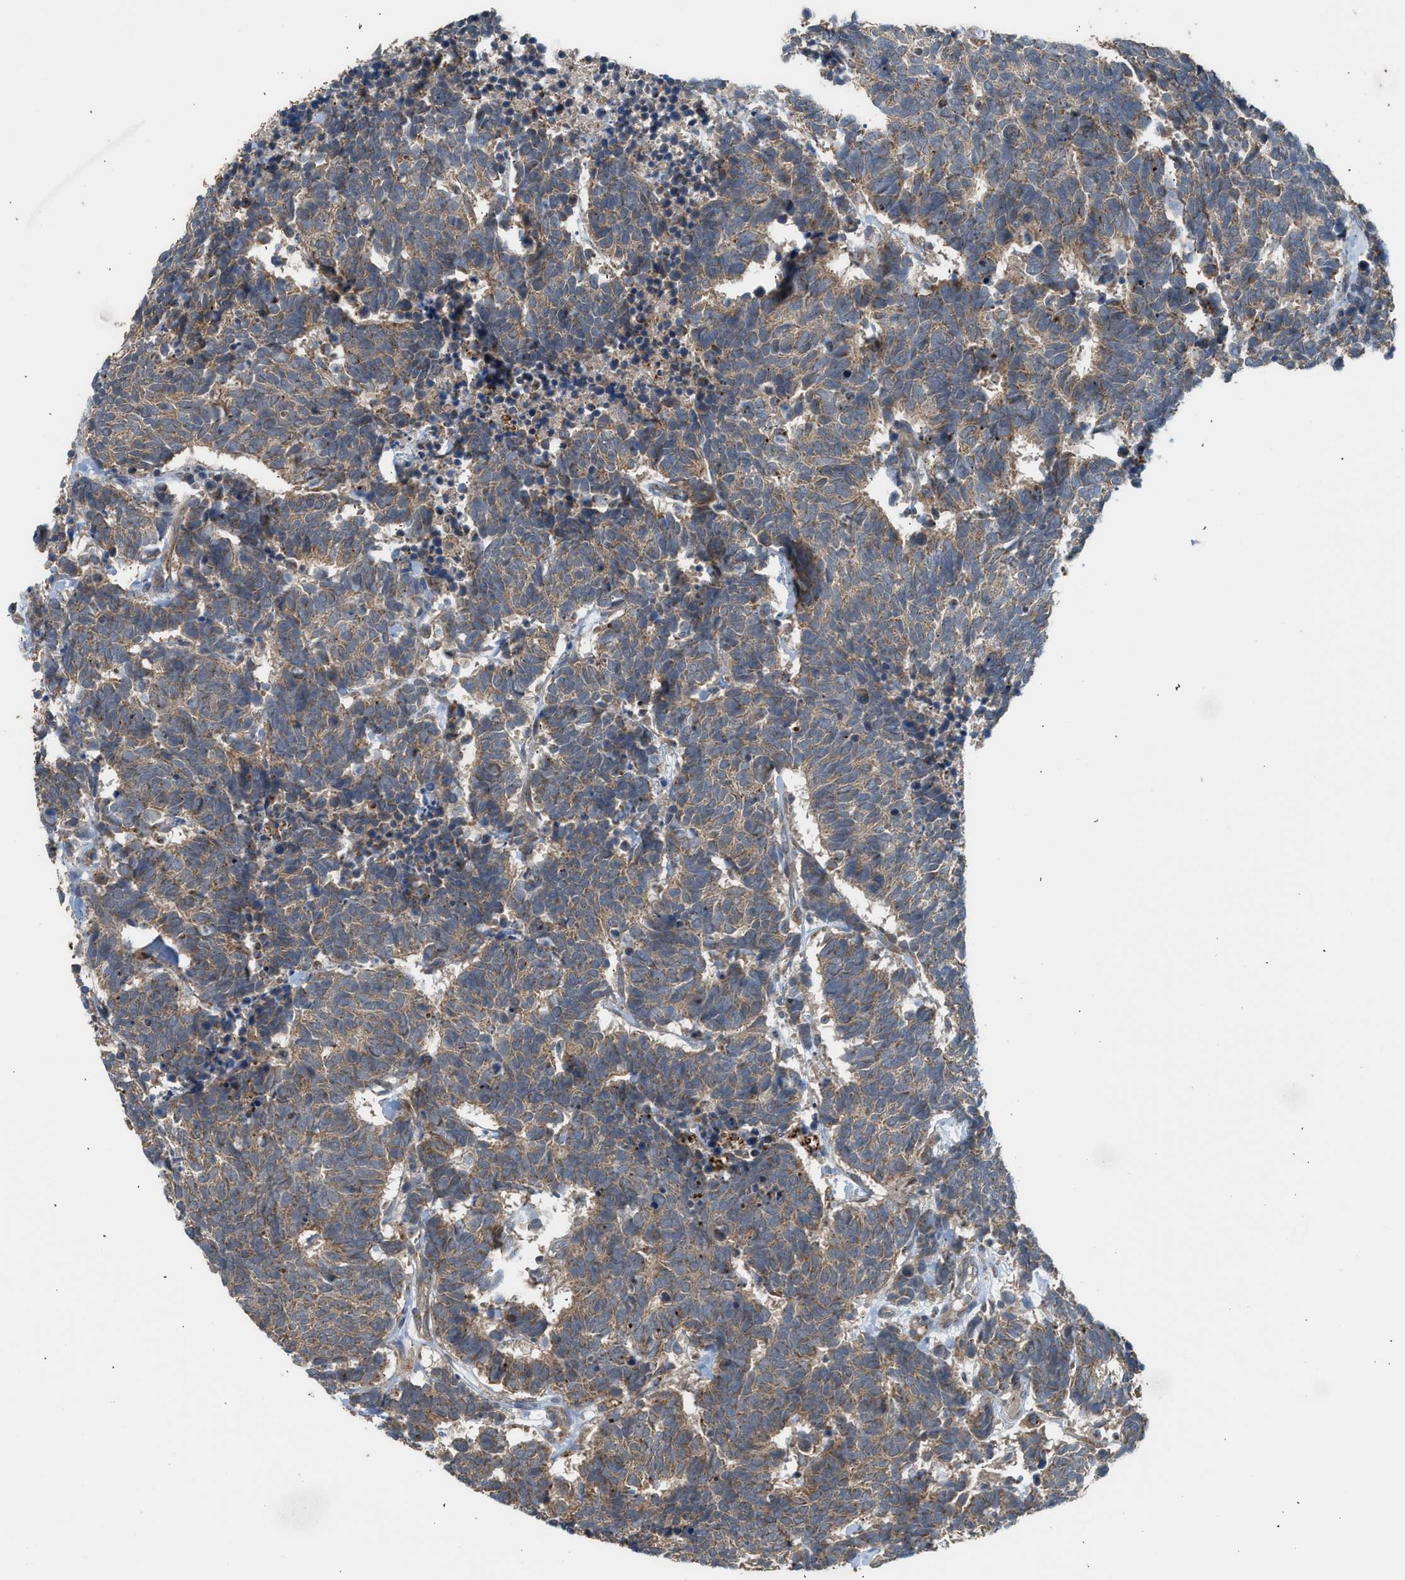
{"staining": {"intensity": "moderate", "quantity": ">75%", "location": "cytoplasmic/membranous"}, "tissue": "carcinoid", "cell_type": "Tumor cells", "image_type": "cancer", "snomed": [{"axis": "morphology", "description": "Carcinoma, NOS"}, {"axis": "morphology", "description": "Carcinoid, malignant, NOS"}, {"axis": "topography", "description": "Urinary bladder"}], "caption": "DAB (3,3'-diaminobenzidine) immunohistochemical staining of human carcinoid displays moderate cytoplasmic/membranous protein staining in about >75% of tumor cells.", "gene": "STARD3", "patient": {"sex": "male", "age": 57}}